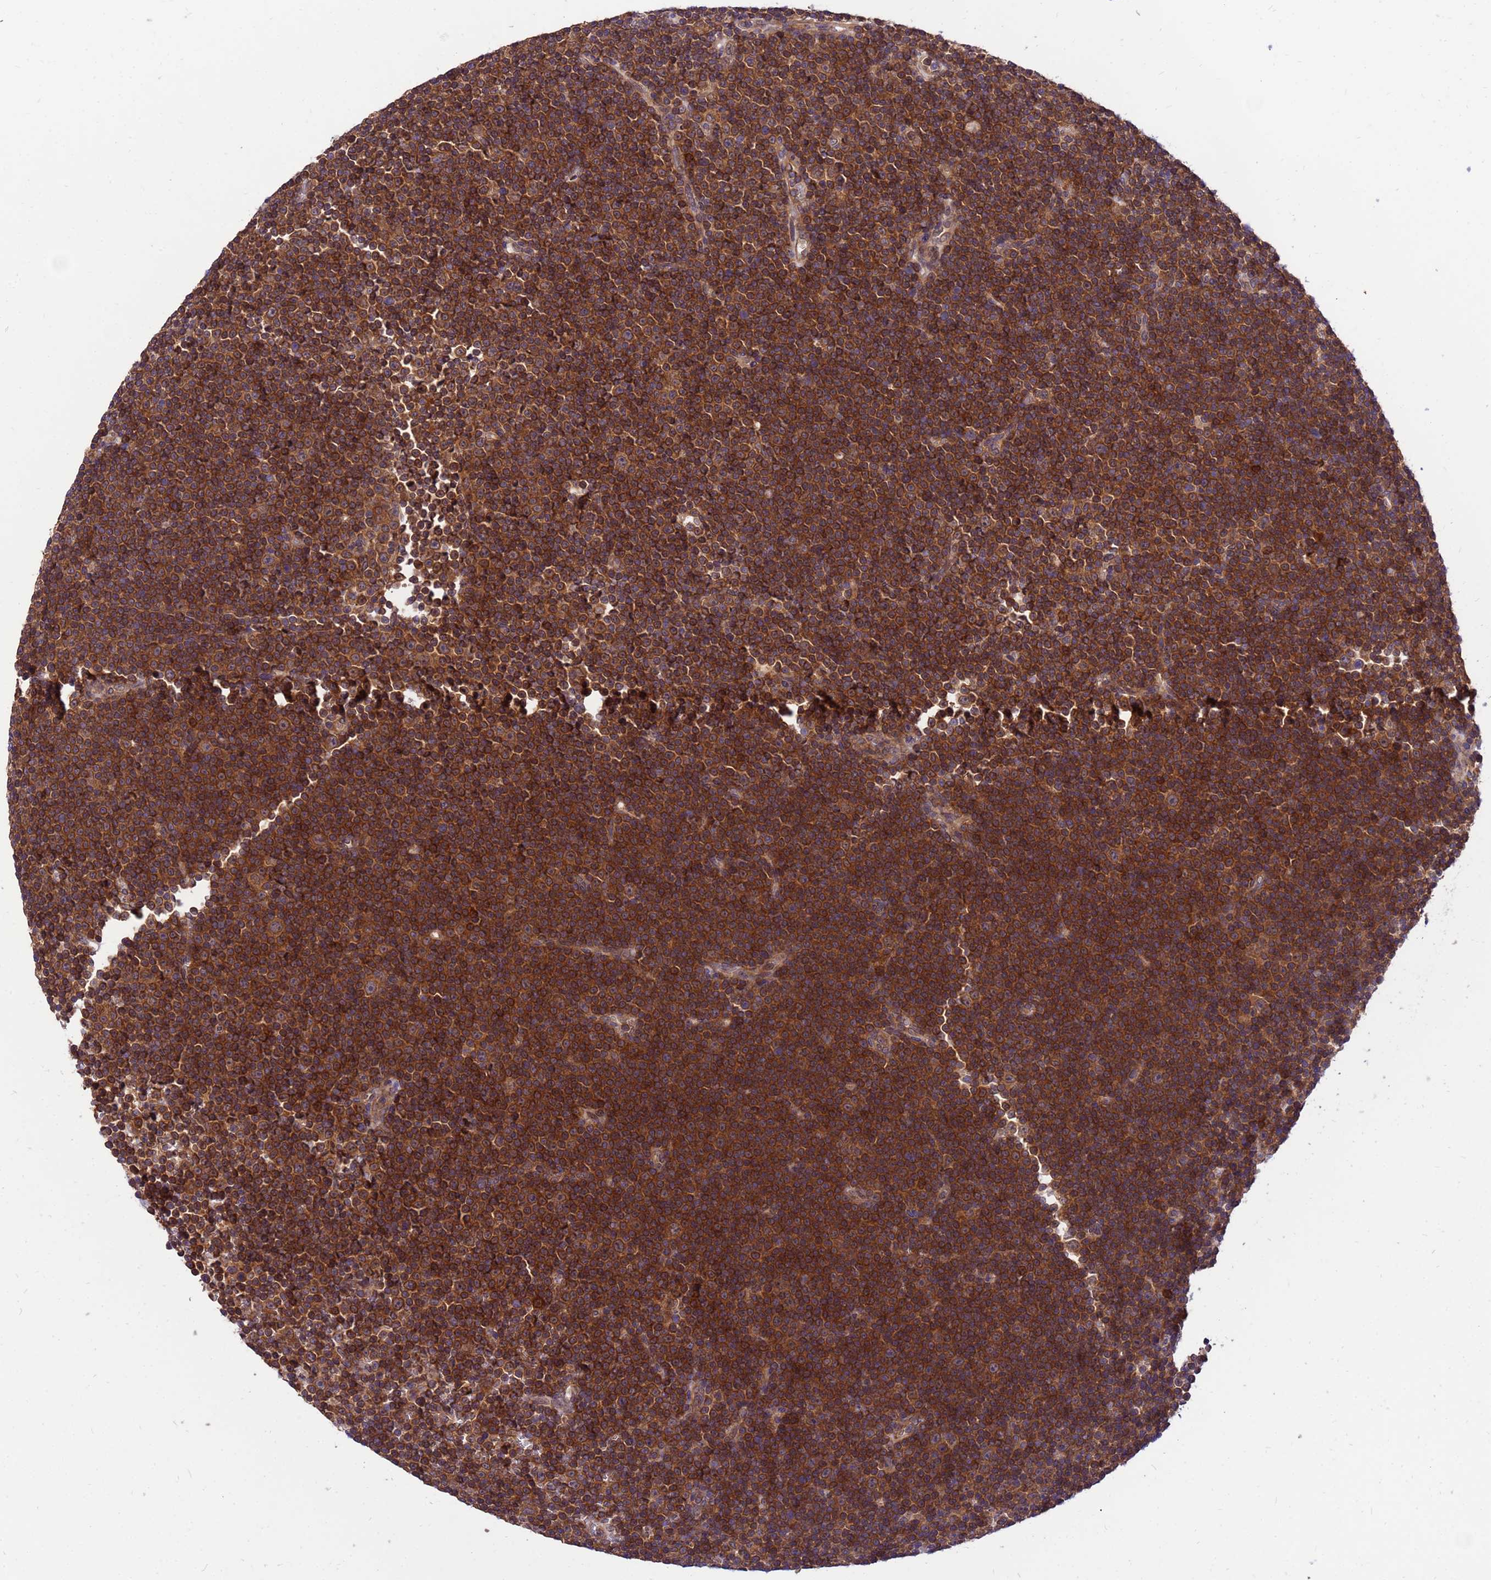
{"staining": {"intensity": "strong", "quantity": ">75%", "location": "cytoplasmic/membranous"}, "tissue": "lymphoma", "cell_type": "Tumor cells", "image_type": "cancer", "snomed": [{"axis": "morphology", "description": "Malignant lymphoma, non-Hodgkin's type, Low grade"}, {"axis": "topography", "description": "Lymph node"}], "caption": "Low-grade malignant lymphoma, non-Hodgkin's type tissue displays strong cytoplasmic/membranous staining in approximately >75% of tumor cells, visualized by immunohistochemistry.", "gene": "GET3", "patient": {"sex": "female", "age": 67}}